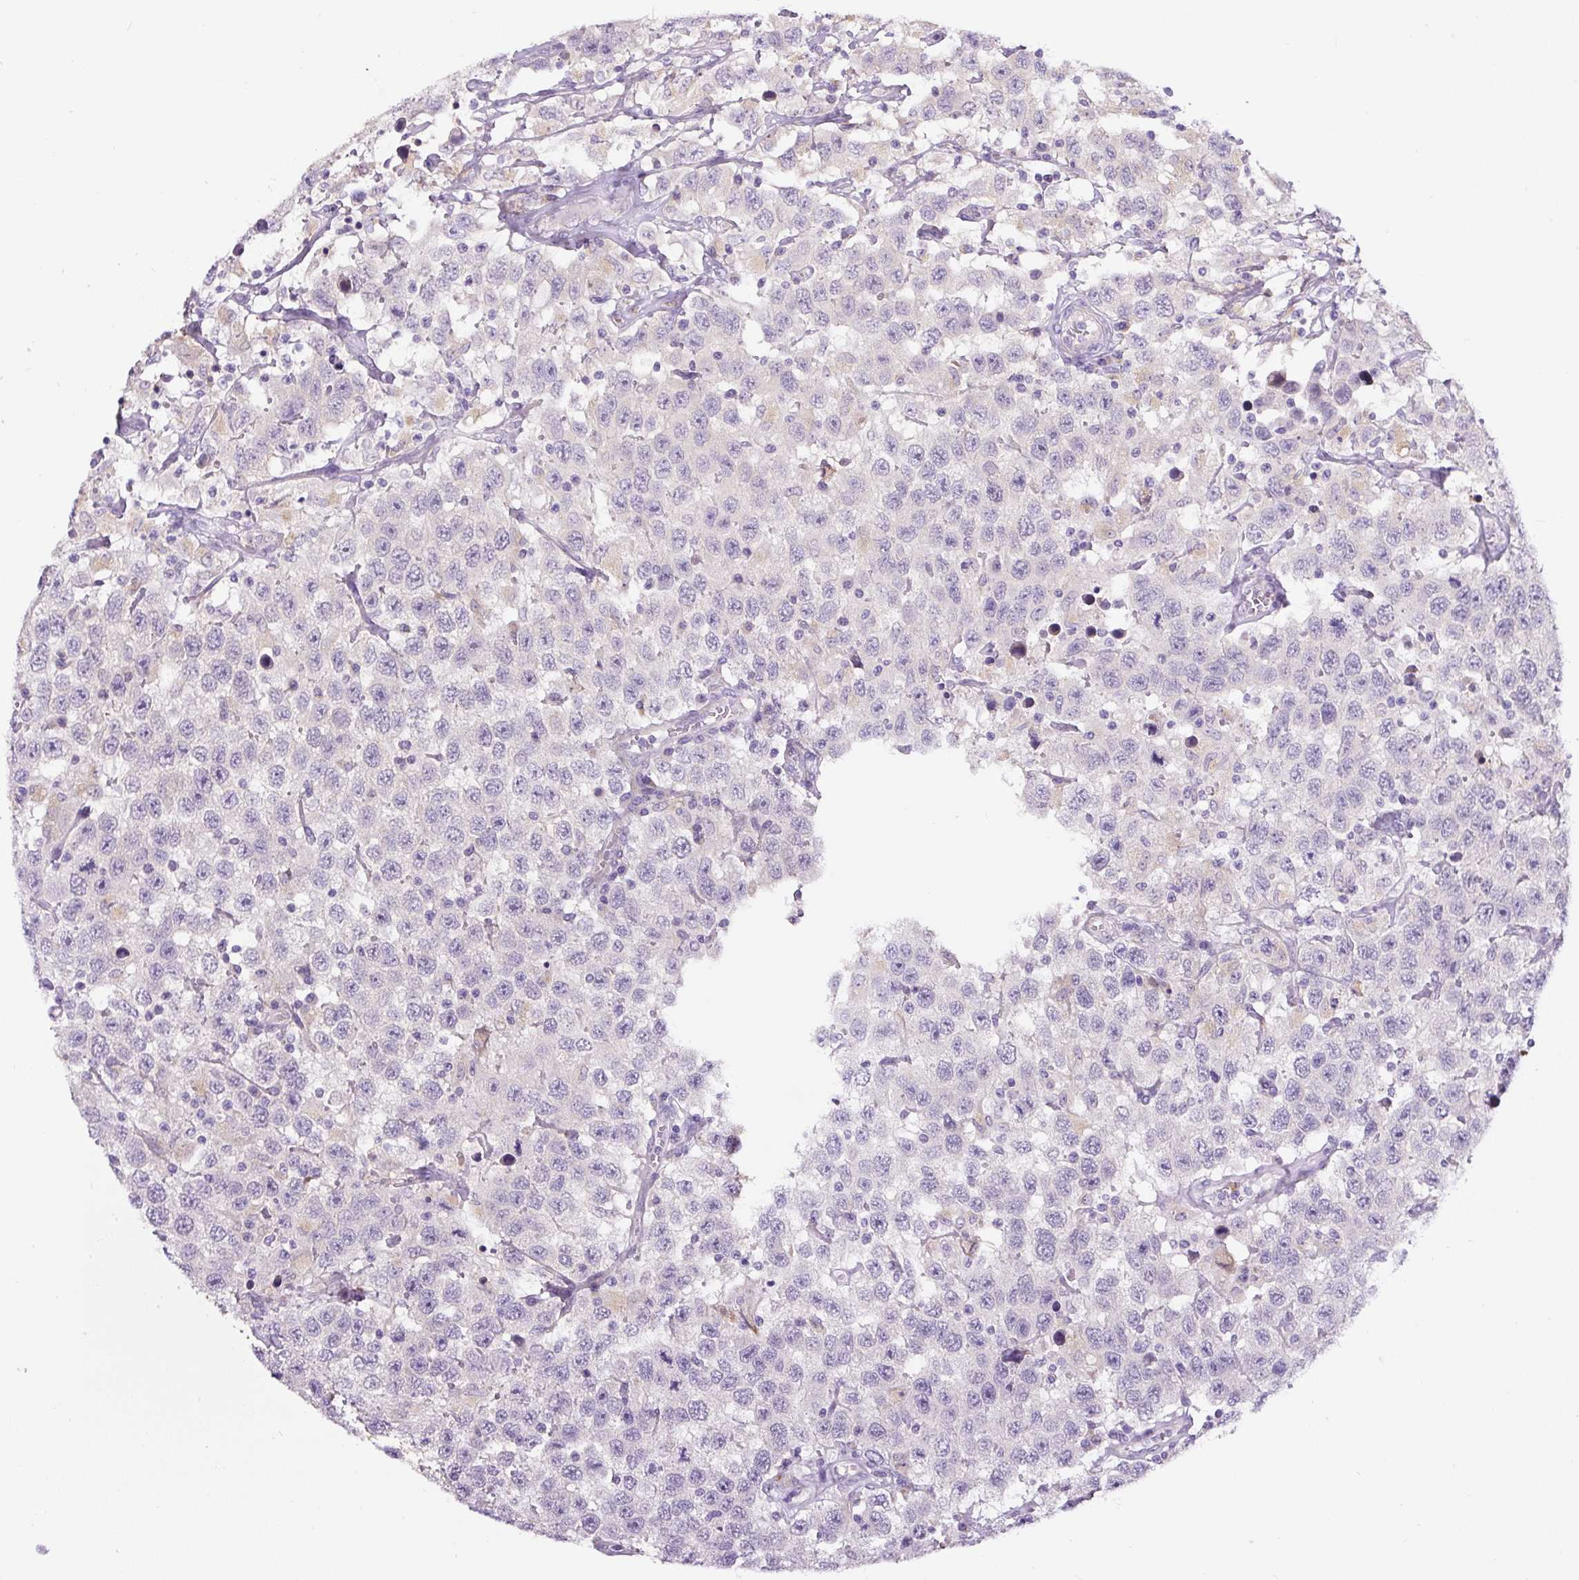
{"staining": {"intensity": "negative", "quantity": "none", "location": "none"}, "tissue": "testis cancer", "cell_type": "Tumor cells", "image_type": "cancer", "snomed": [{"axis": "morphology", "description": "Seminoma, NOS"}, {"axis": "topography", "description": "Testis"}], "caption": "Immunohistochemistry (IHC) micrograph of human seminoma (testis) stained for a protein (brown), which demonstrates no positivity in tumor cells.", "gene": "HPS4", "patient": {"sex": "male", "age": 41}}